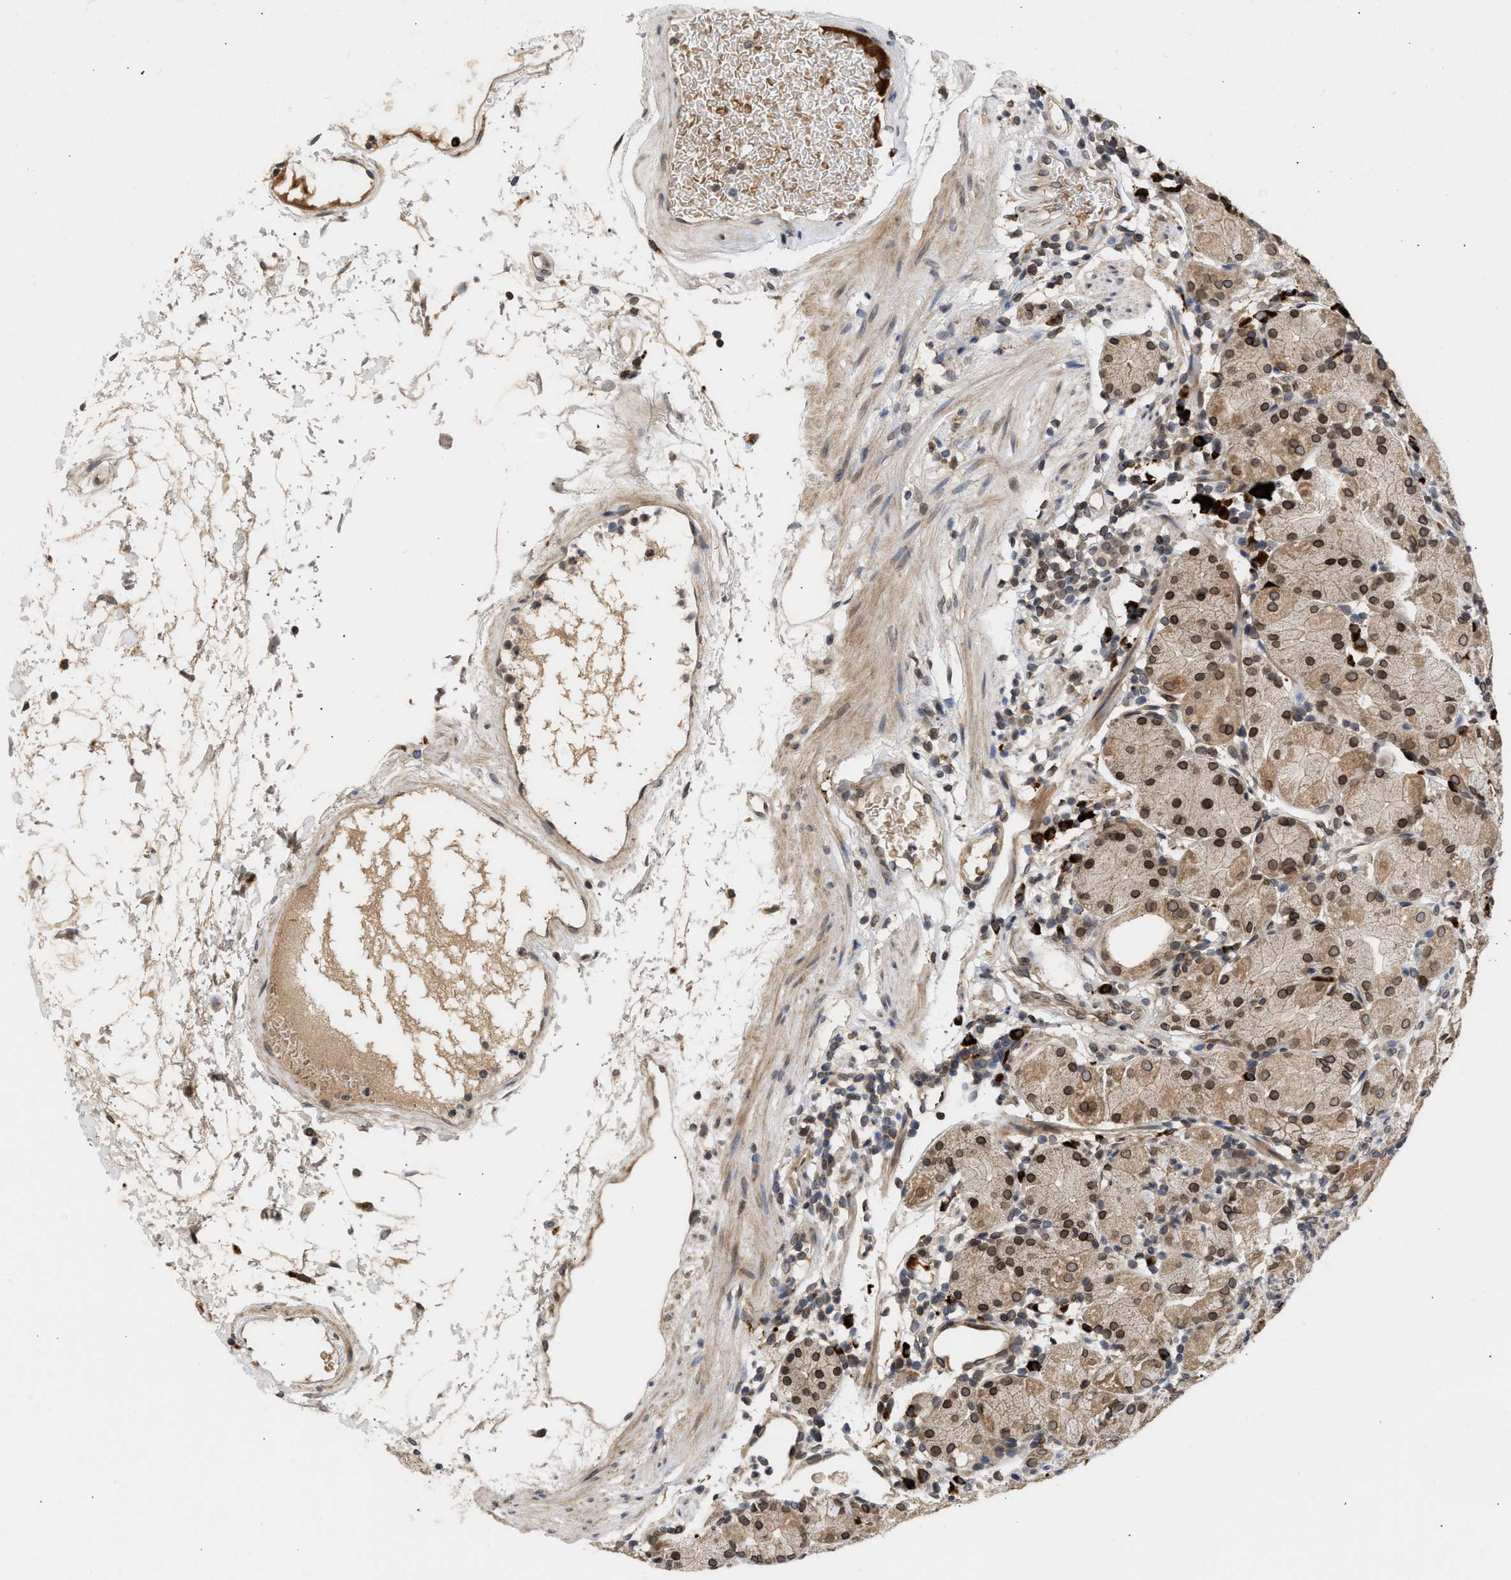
{"staining": {"intensity": "moderate", "quantity": ">75%", "location": "cytoplasmic/membranous,nuclear"}, "tissue": "stomach", "cell_type": "Glandular cells", "image_type": "normal", "snomed": [{"axis": "morphology", "description": "Normal tissue, NOS"}, {"axis": "topography", "description": "Stomach"}, {"axis": "topography", "description": "Stomach, lower"}], "caption": "High-magnification brightfield microscopy of benign stomach stained with DAB (brown) and counterstained with hematoxylin (blue). glandular cells exhibit moderate cytoplasmic/membranous,nuclear staining is seen in about>75% of cells. (Brightfield microscopy of DAB IHC at high magnification).", "gene": "NUP62", "patient": {"sex": "female", "age": 75}}